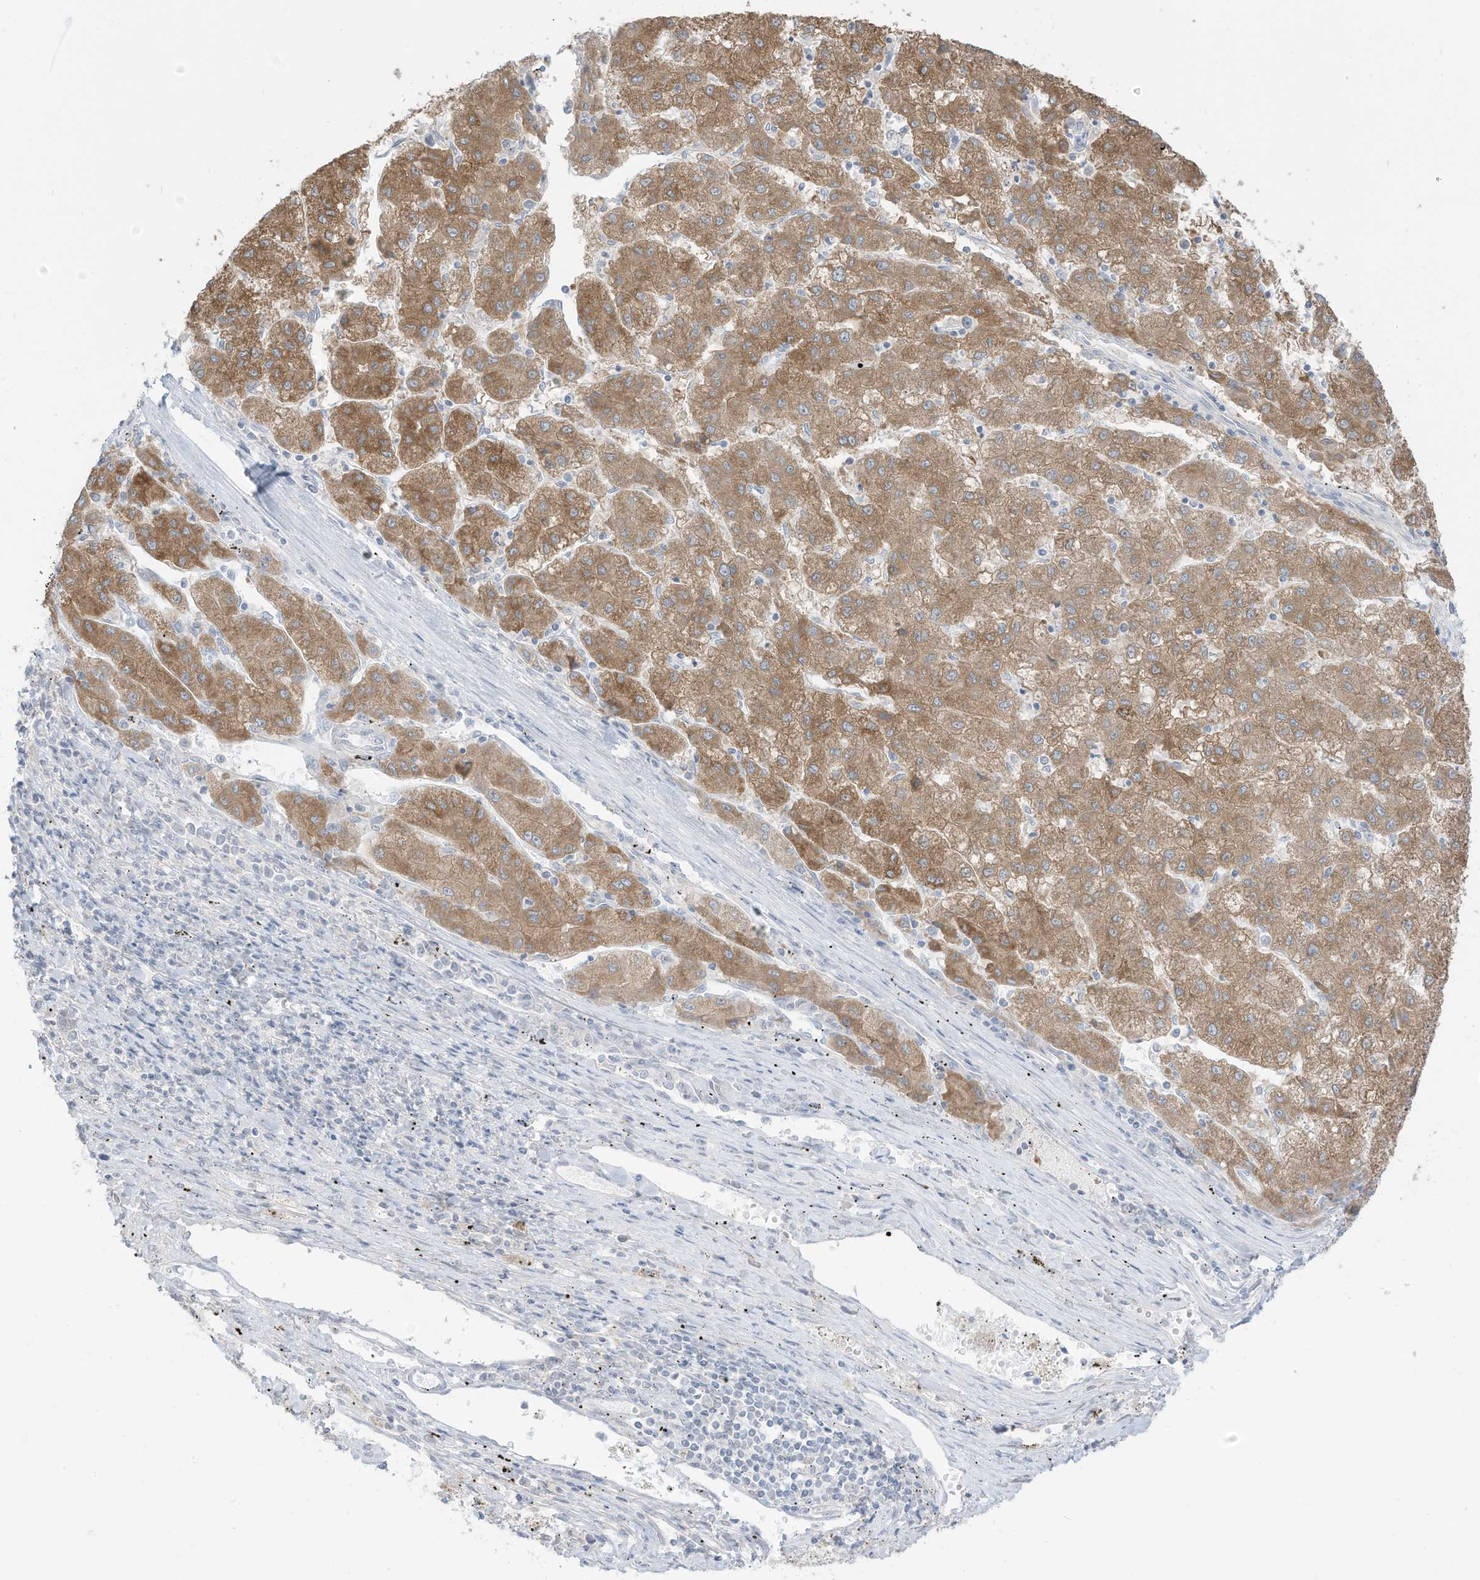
{"staining": {"intensity": "moderate", "quantity": ">75%", "location": "cytoplasmic/membranous"}, "tissue": "liver cancer", "cell_type": "Tumor cells", "image_type": "cancer", "snomed": [{"axis": "morphology", "description": "Carcinoma, Hepatocellular, NOS"}, {"axis": "topography", "description": "Liver"}], "caption": "Brown immunohistochemical staining in human liver cancer demonstrates moderate cytoplasmic/membranous expression in about >75% of tumor cells.", "gene": "OGT", "patient": {"sex": "male", "age": 72}}